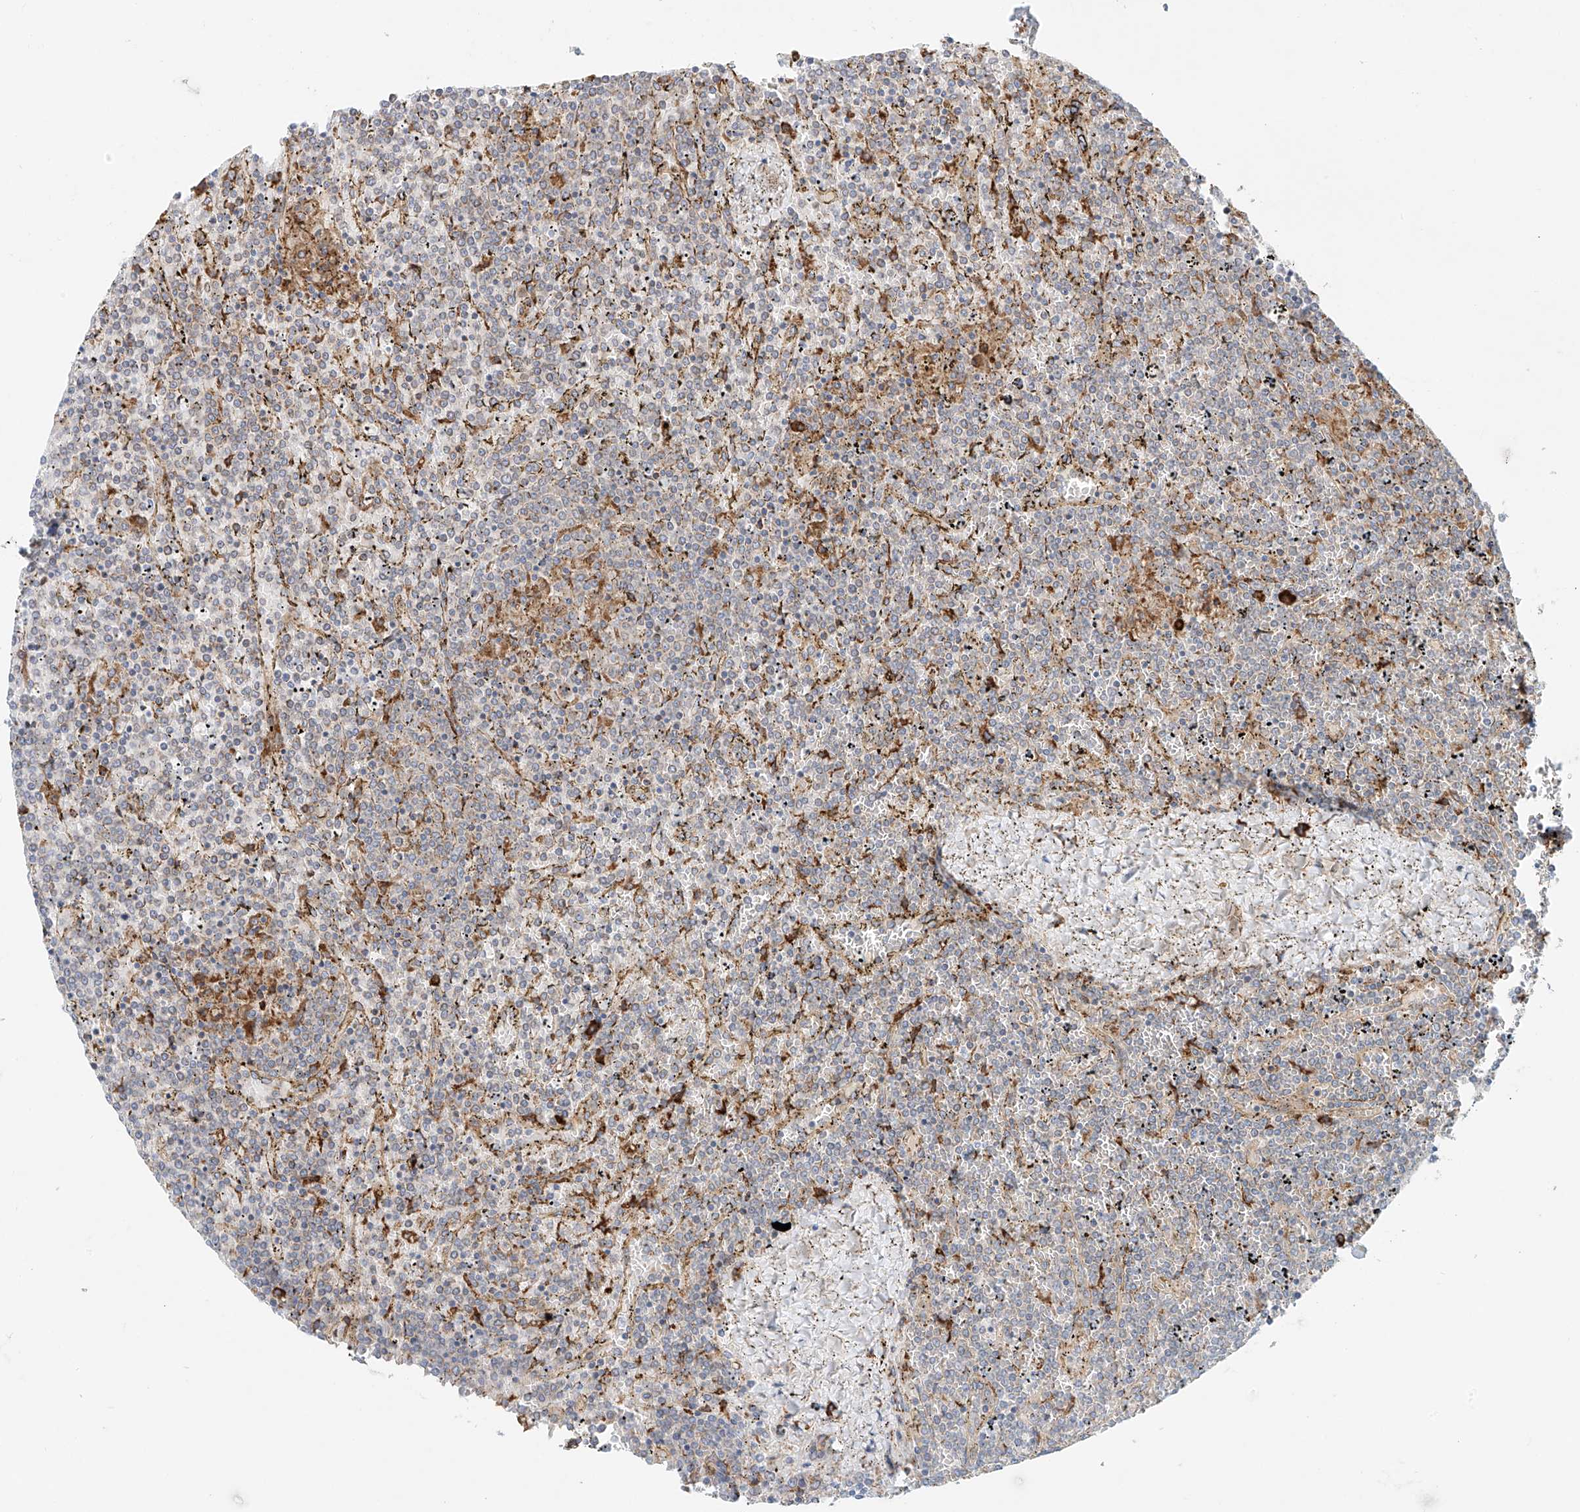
{"staining": {"intensity": "negative", "quantity": "none", "location": "none"}, "tissue": "lymphoma", "cell_type": "Tumor cells", "image_type": "cancer", "snomed": [{"axis": "morphology", "description": "Malignant lymphoma, non-Hodgkin's type, Low grade"}, {"axis": "topography", "description": "Spleen"}], "caption": "Immunohistochemistry (IHC) image of neoplastic tissue: lymphoma stained with DAB (3,3'-diaminobenzidine) displays no significant protein staining in tumor cells. Nuclei are stained in blue.", "gene": "EIPR1", "patient": {"sex": "female", "age": 19}}